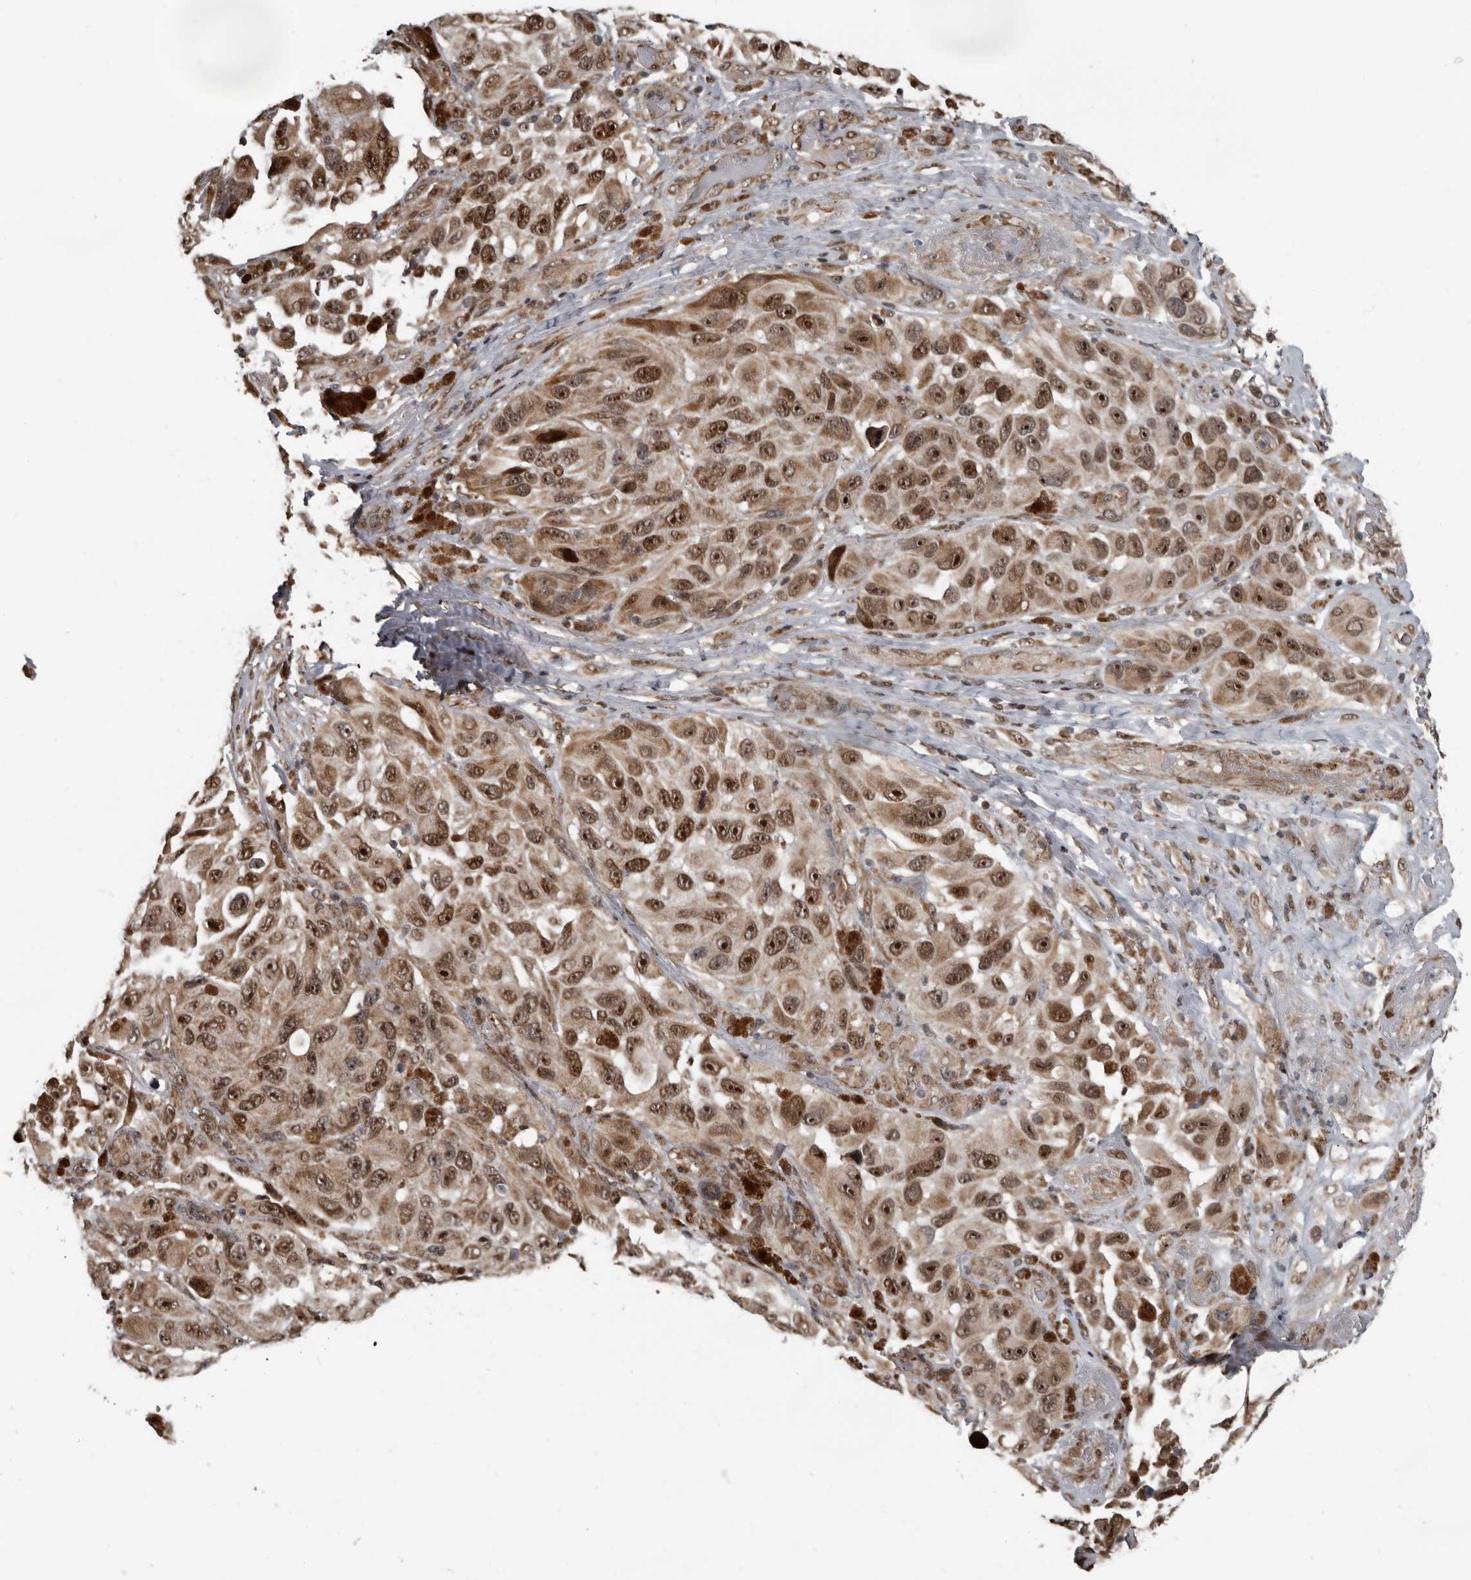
{"staining": {"intensity": "moderate", "quantity": ">75%", "location": "cytoplasmic/membranous,nuclear"}, "tissue": "melanoma", "cell_type": "Tumor cells", "image_type": "cancer", "snomed": [{"axis": "morphology", "description": "Malignant melanoma, NOS"}, {"axis": "topography", "description": "Skin"}], "caption": "High-magnification brightfield microscopy of malignant melanoma stained with DAB (brown) and counterstained with hematoxylin (blue). tumor cells exhibit moderate cytoplasmic/membranous and nuclear positivity is appreciated in approximately>75% of cells.", "gene": "CHD1L", "patient": {"sex": "female", "age": 73}}